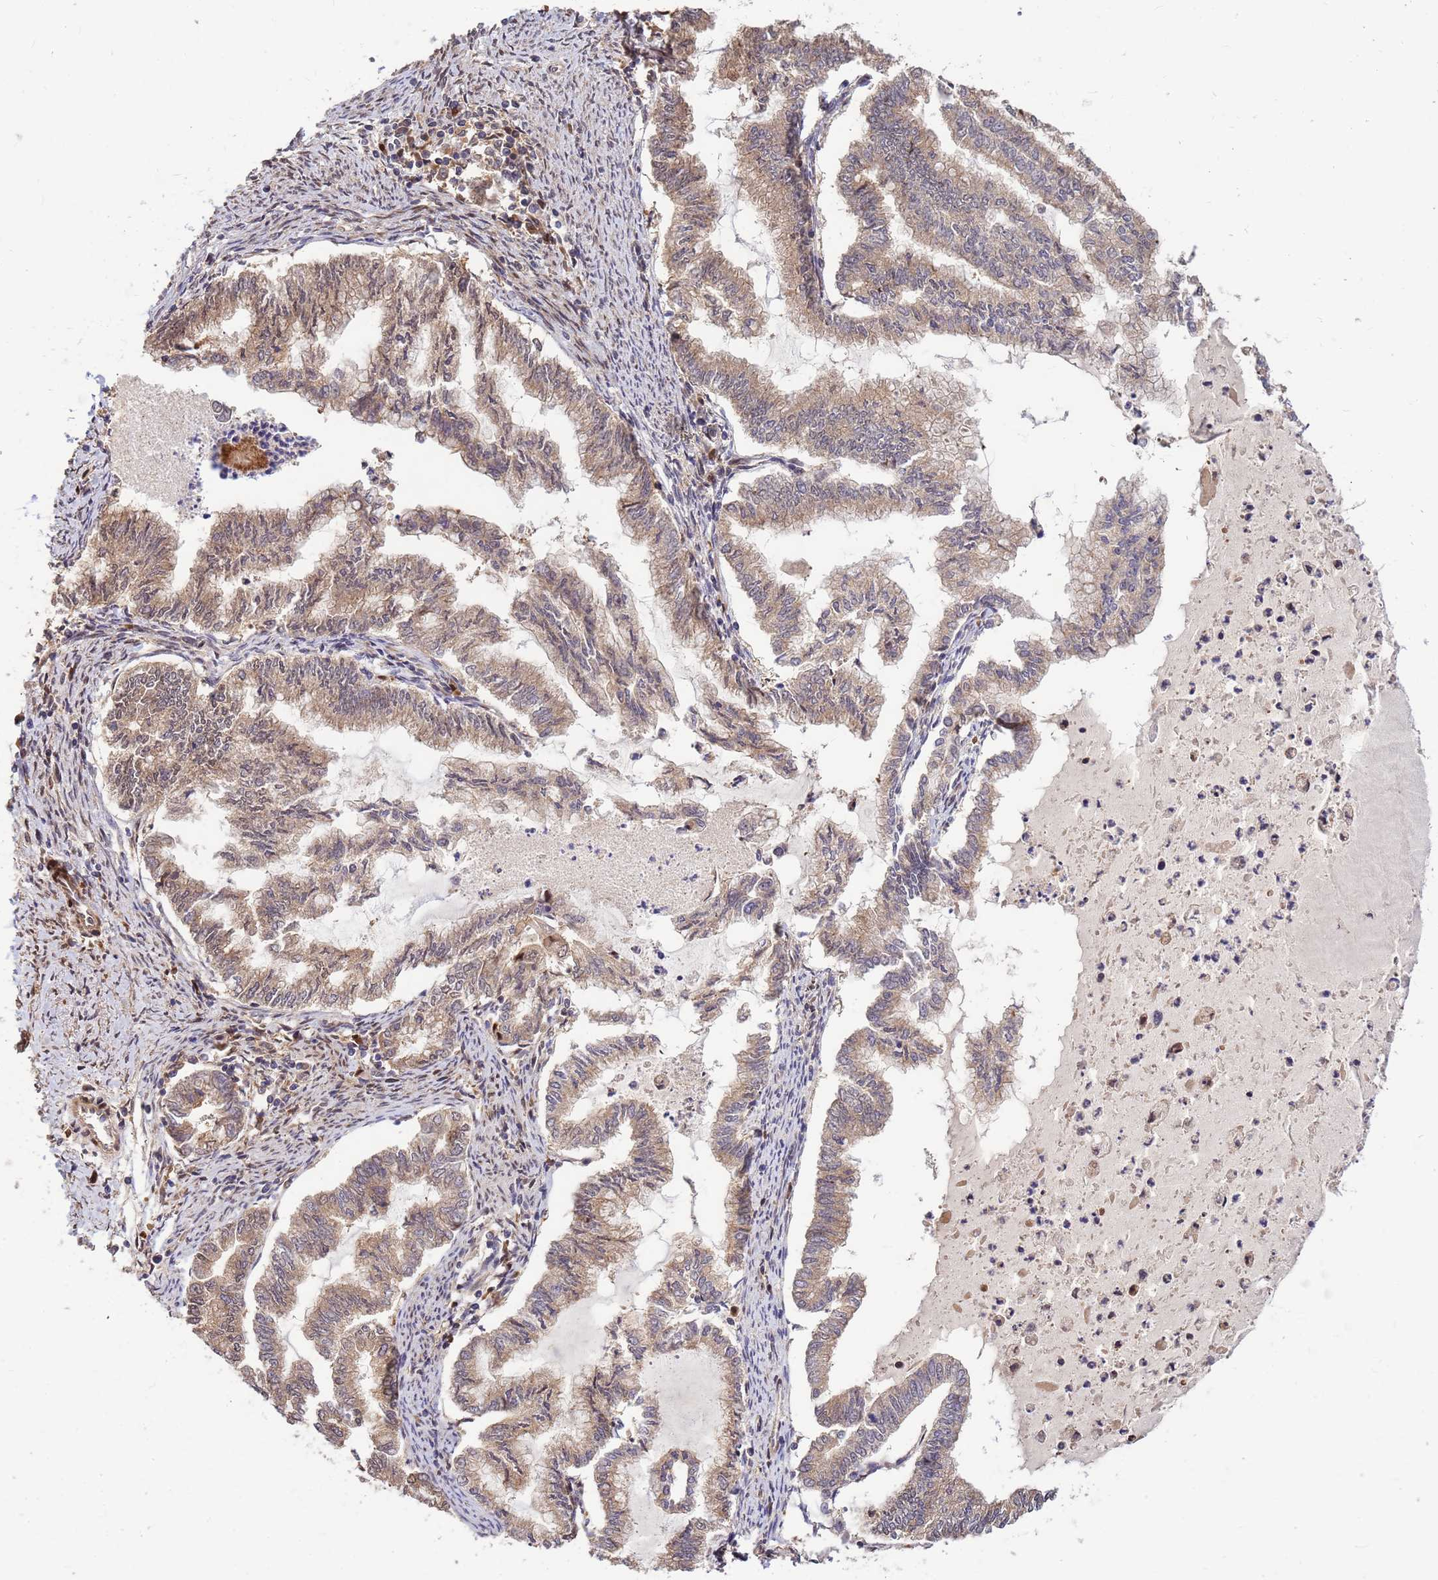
{"staining": {"intensity": "weak", "quantity": ">75%", "location": "cytoplasmic/membranous"}, "tissue": "endometrial cancer", "cell_type": "Tumor cells", "image_type": "cancer", "snomed": [{"axis": "morphology", "description": "Adenocarcinoma, NOS"}, {"axis": "topography", "description": "Endometrium"}], "caption": "A brown stain labels weak cytoplasmic/membranous positivity of a protein in human endometrial adenocarcinoma tumor cells.", "gene": "DUS4L", "patient": {"sex": "female", "age": 79}}